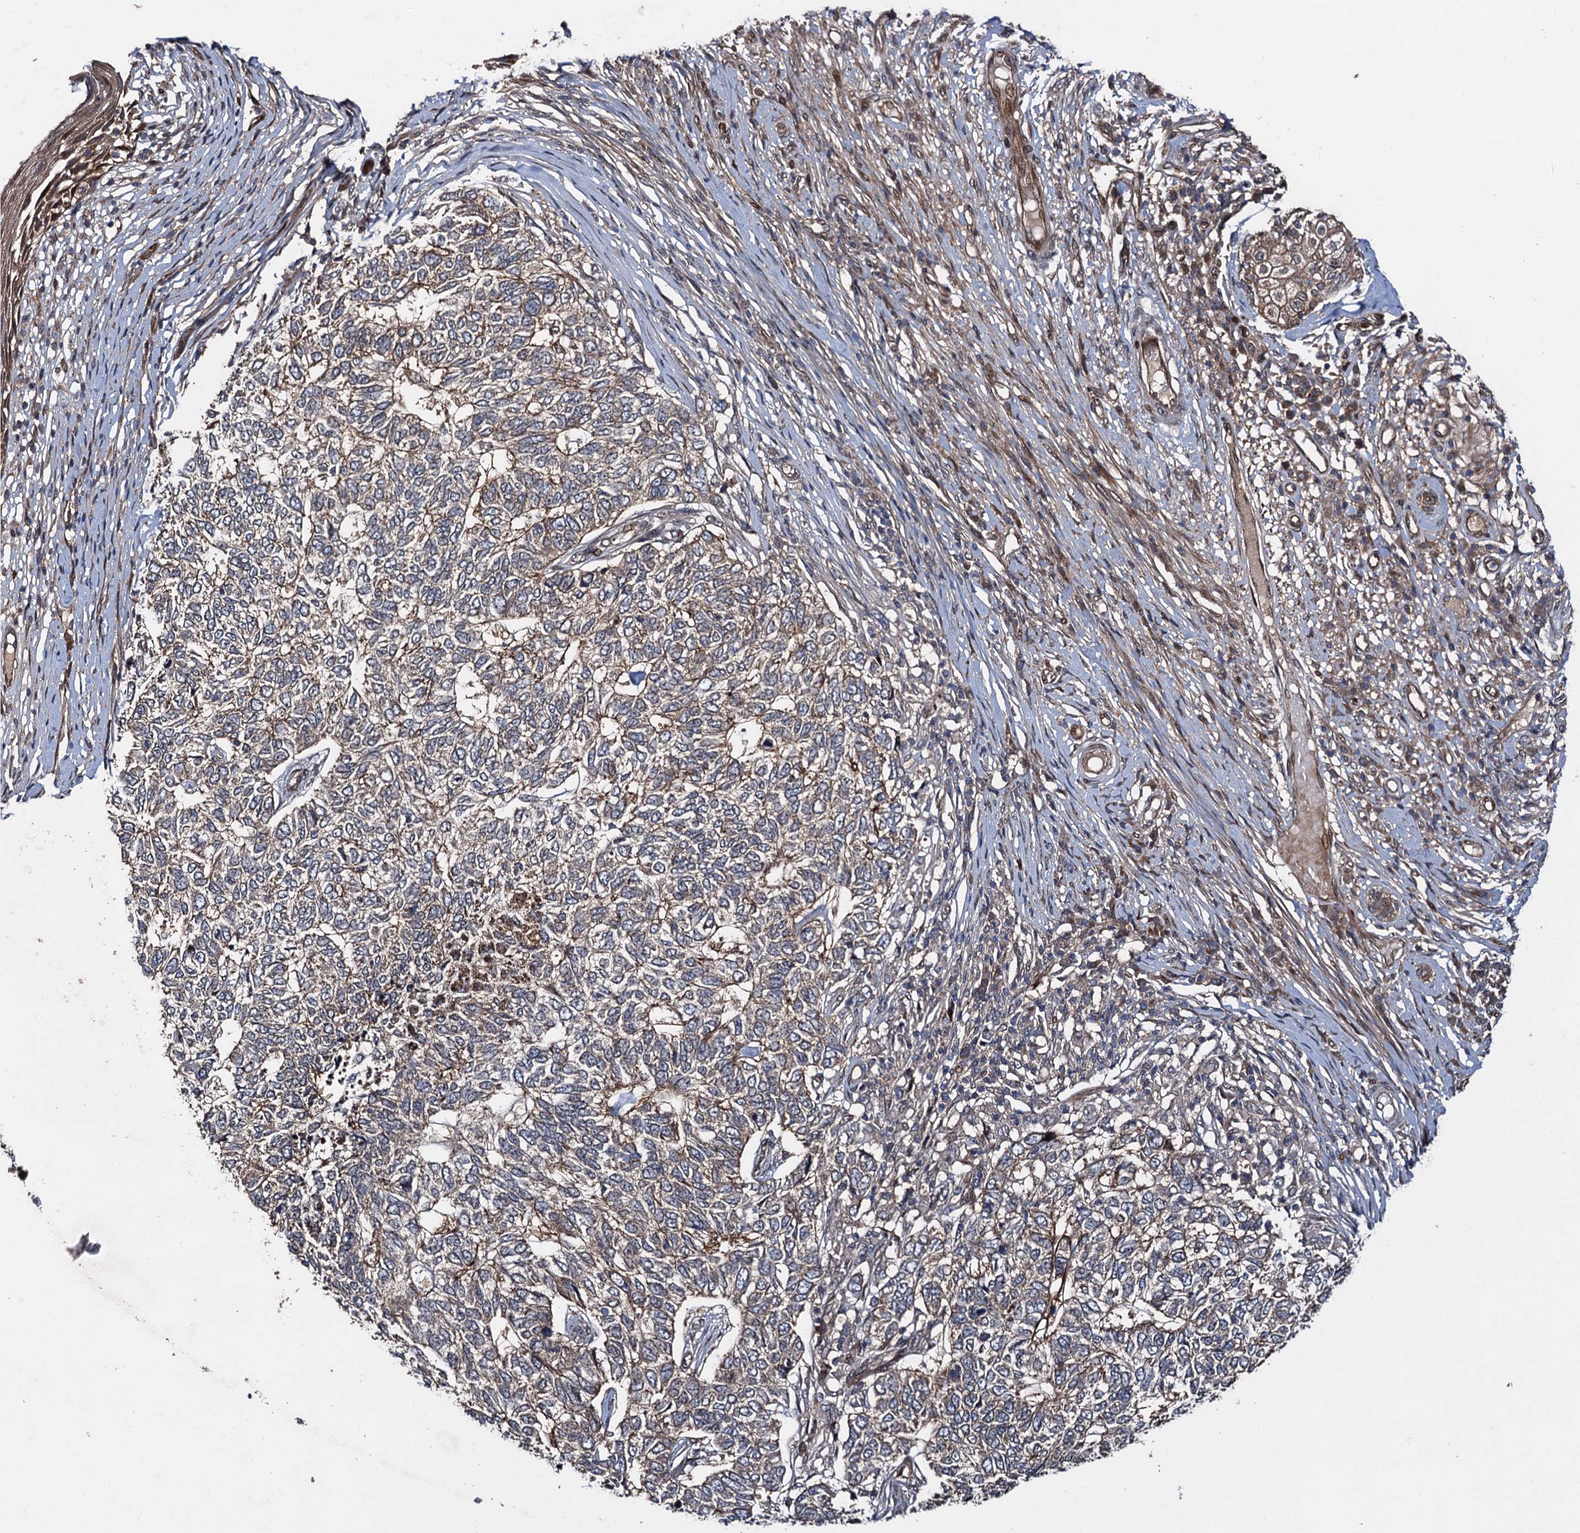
{"staining": {"intensity": "weak", "quantity": ">75%", "location": "cytoplasmic/membranous"}, "tissue": "skin cancer", "cell_type": "Tumor cells", "image_type": "cancer", "snomed": [{"axis": "morphology", "description": "Basal cell carcinoma"}, {"axis": "topography", "description": "Skin"}], "caption": "Immunohistochemistry (IHC) (DAB (3,3'-diaminobenzidine)) staining of basal cell carcinoma (skin) demonstrates weak cytoplasmic/membranous protein expression in approximately >75% of tumor cells. (DAB (3,3'-diaminobenzidine) = brown stain, brightfield microscopy at high magnification).", "gene": "RHOBTB1", "patient": {"sex": "female", "age": 65}}